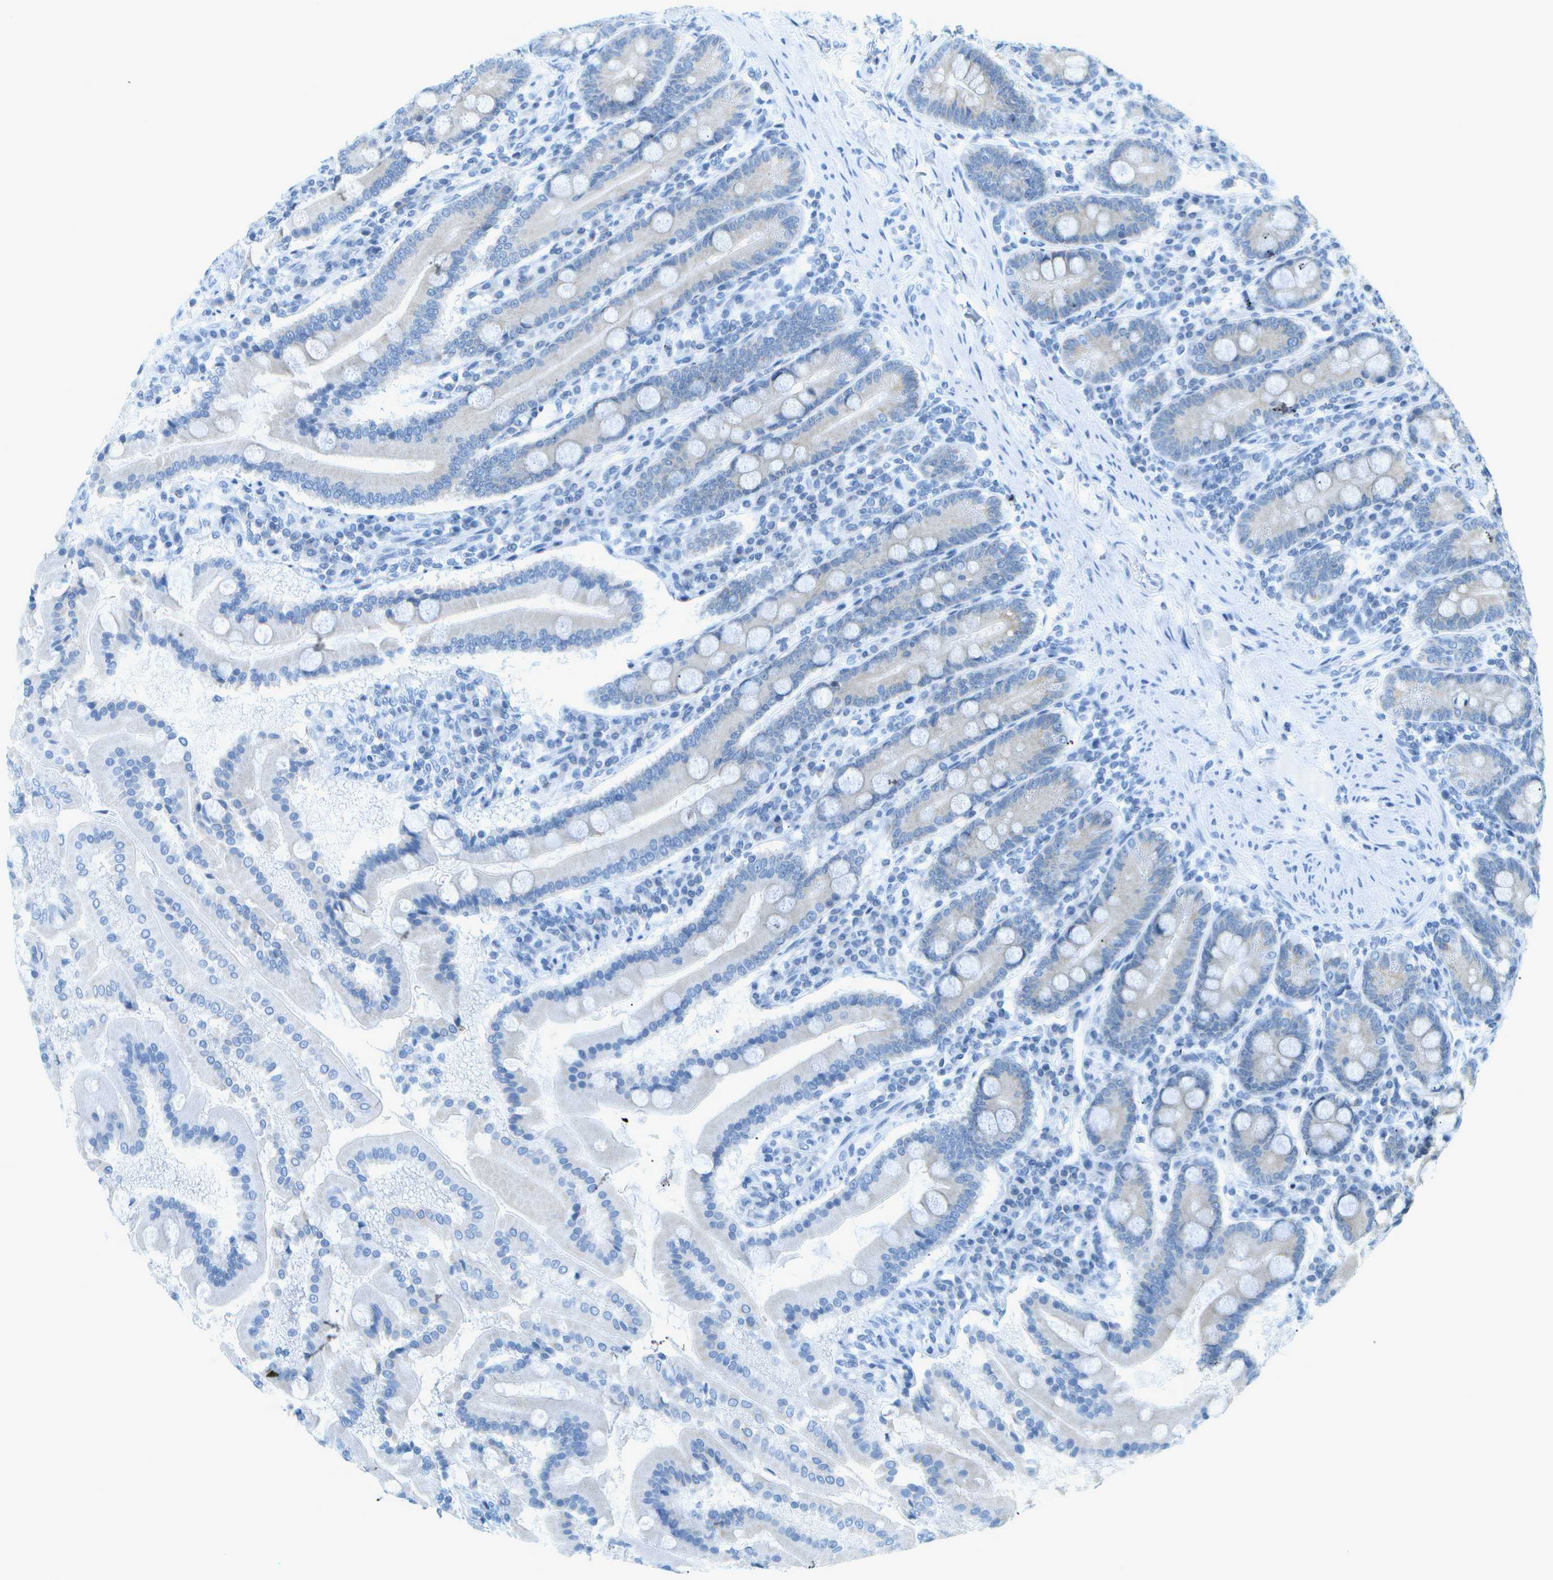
{"staining": {"intensity": "negative", "quantity": "none", "location": "none"}, "tissue": "duodenum", "cell_type": "Glandular cells", "image_type": "normal", "snomed": [{"axis": "morphology", "description": "Normal tissue, NOS"}, {"axis": "topography", "description": "Duodenum"}], "caption": "The histopathology image shows no significant positivity in glandular cells of duodenum.", "gene": "SMYD5", "patient": {"sex": "male", "age": 50}}